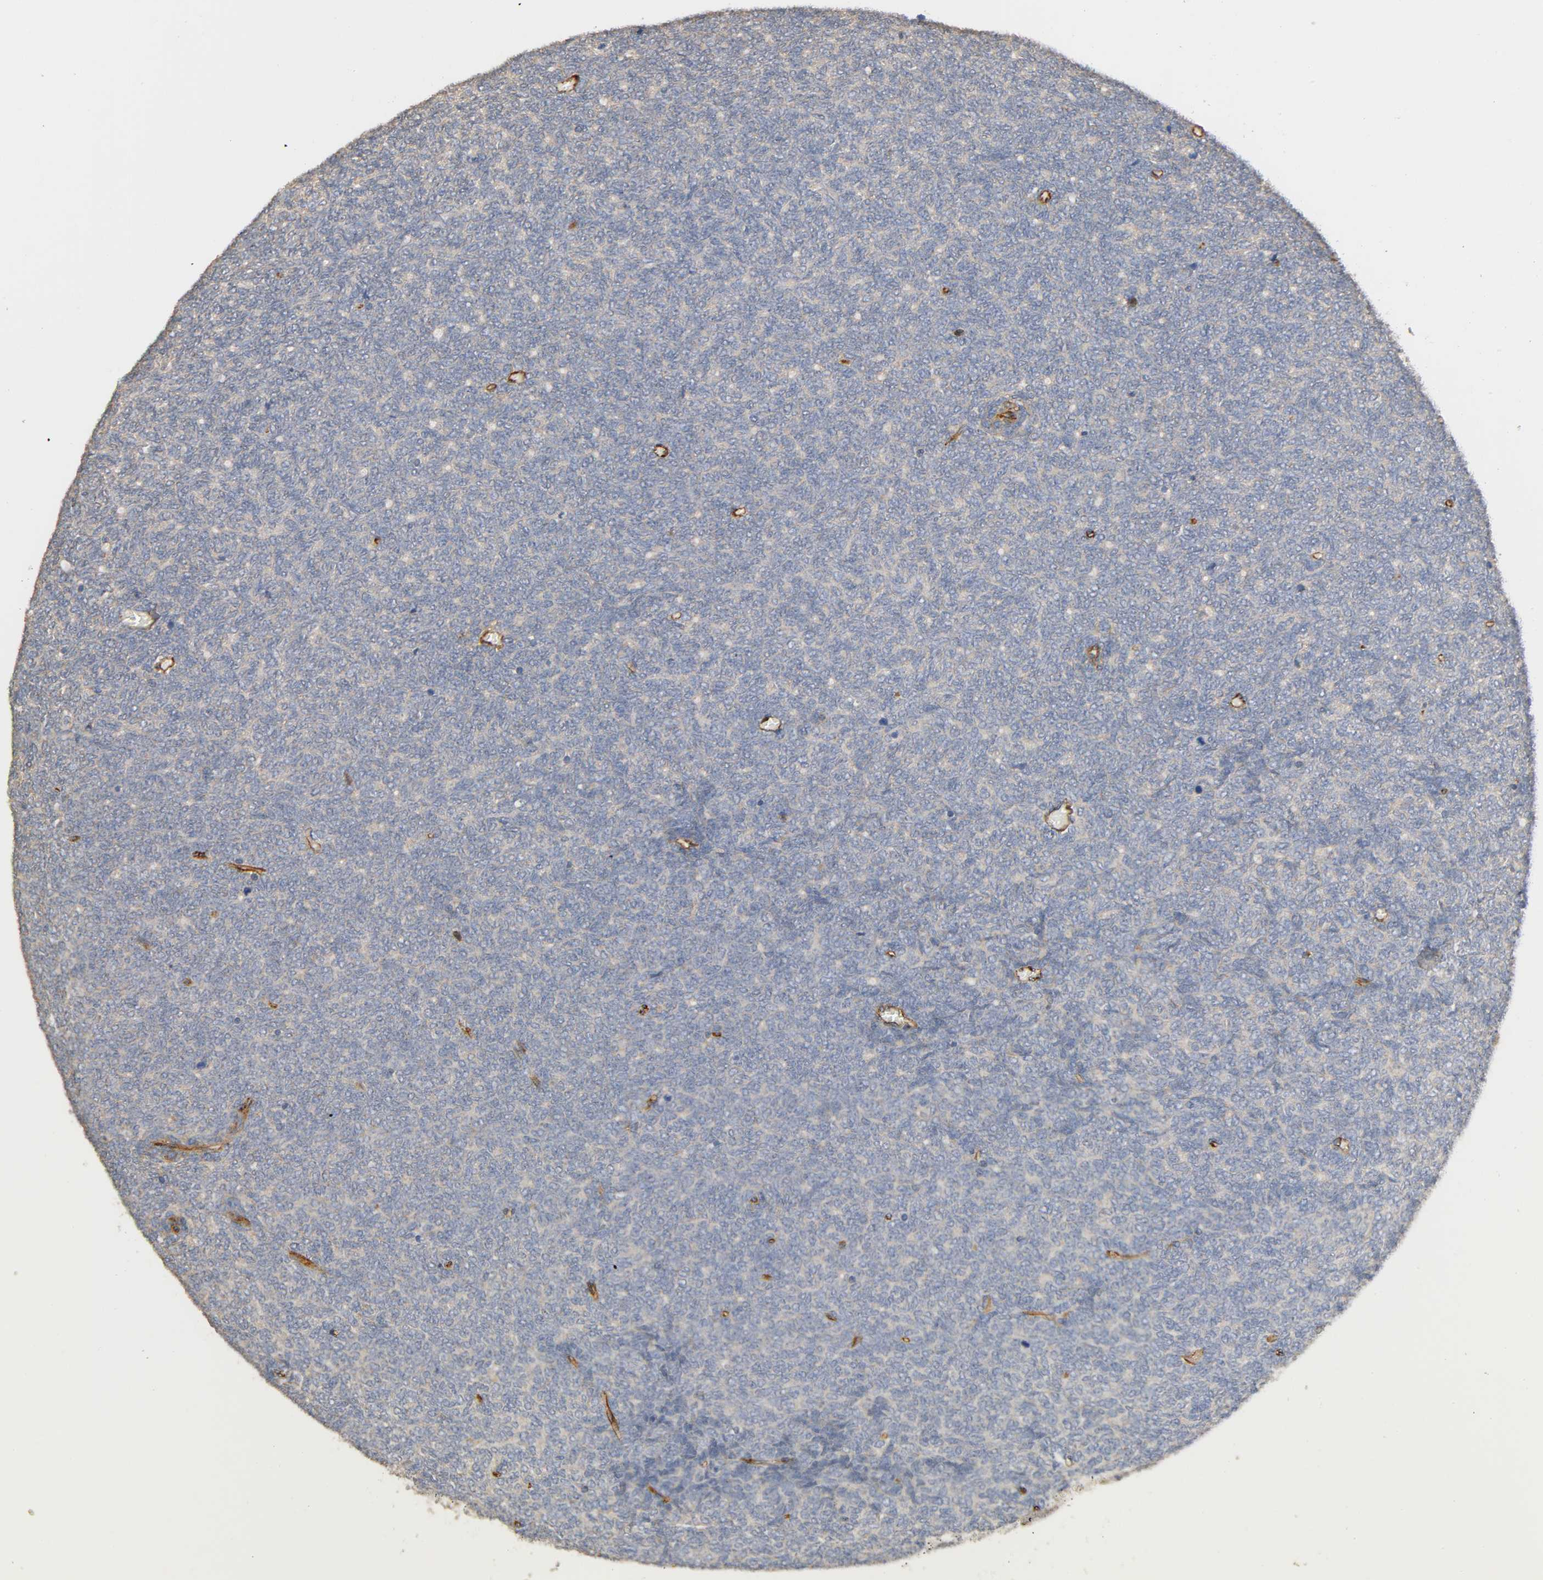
{"staining": {"intensity": "negative", "quantity": "none", "location": "none"}, "tissue": "renal cancer", "cell_type": "Tumor cells", "image_type": "cancer", "snomed": [{"axis": "morphology", "description": "Neoplasm, malignant, NOS"}, {"axis": "topography", "description": "Kidney"}], "caption": "Immunohistochemistry (IHC) photomicrograph of neoplastic tissue: renal neoplasm (malignant) stained with DAB shows no significant protein expression in tumor cells.", "gene": "IFITM3", "patient": {"sex": "male", "age": 28}}